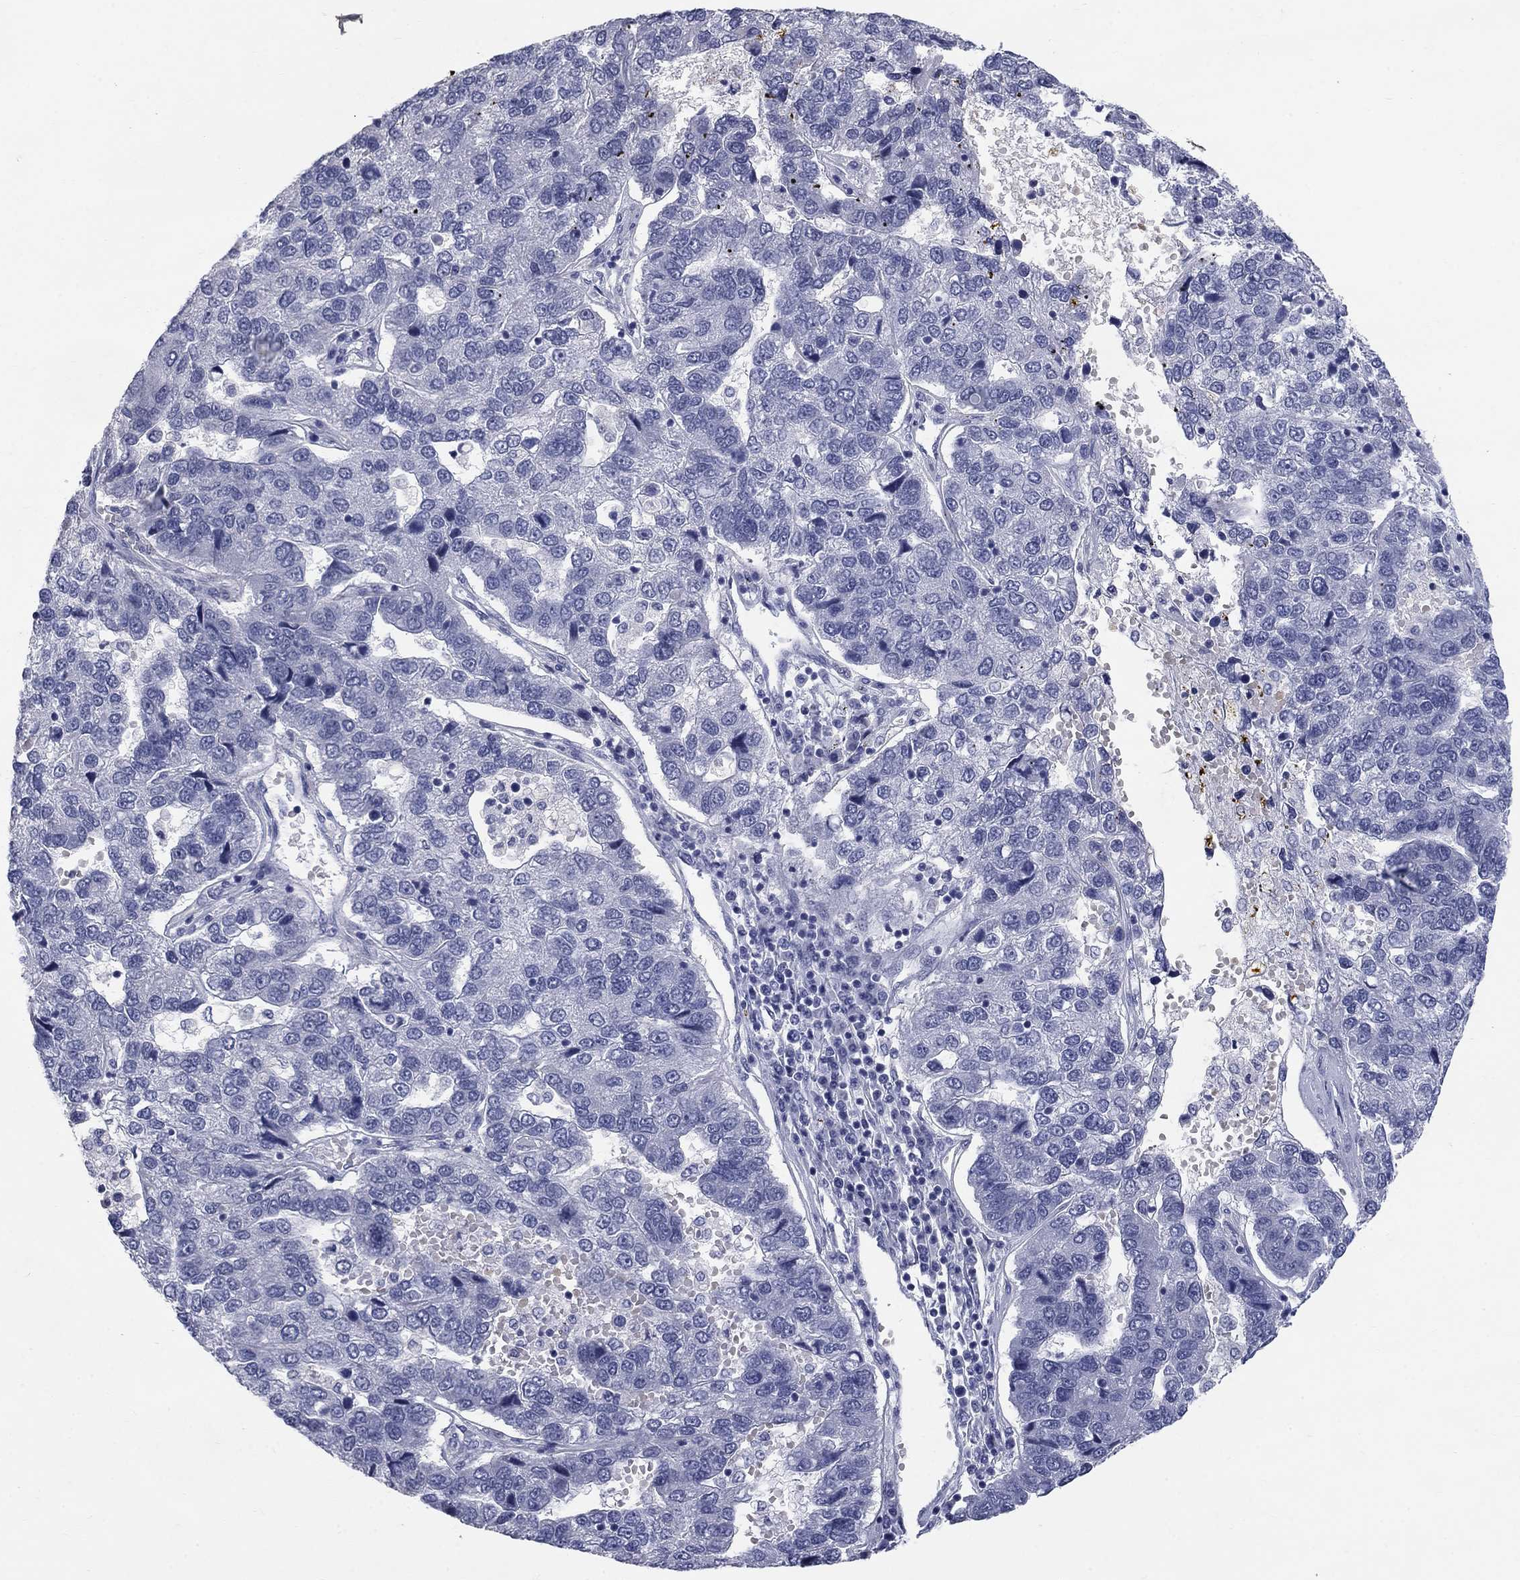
{"staining": {"intensity": "negative", "quantity": "none", "location": "none"}, "tissue": "pancreatic cancer", "cell_type": "Tumor cells", "image_type": "cancer", "snomed": [{"axis": "morphology", "description": "Adenocarcinoma, NOS"}, {"axis": "topography", "description": "Pancreas"}], "caption": "Immunohistochemistry (IHC) photomicrograph of pancreatic cancer (adenocarcinoma) stained for a protein (brown), which reveals no expression in tumor cells.", "gene": "ELAVL4", "patient": {"sex": "female", "age": 61}}